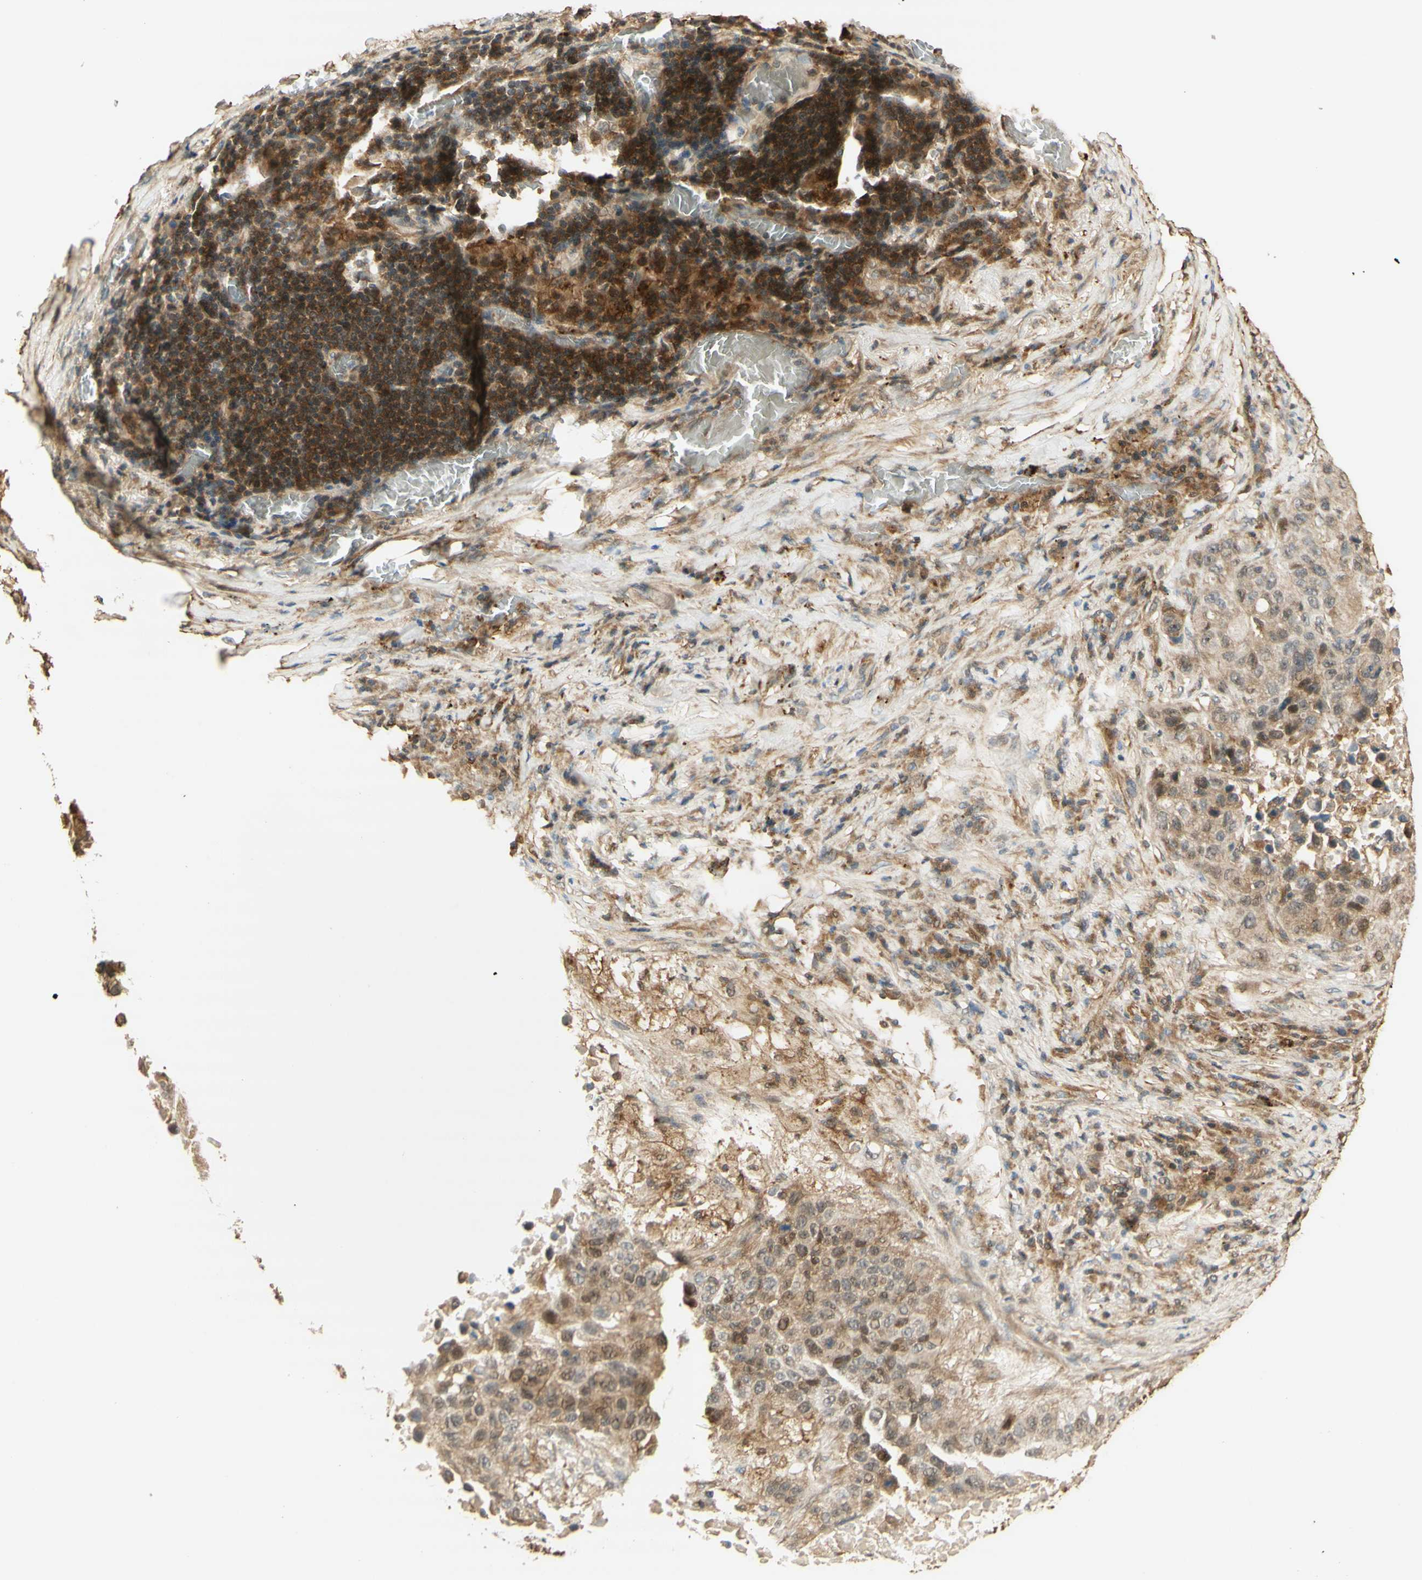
{"staining": {"intensity": "weak", "quantity": "25%-75%", "location": "cytoplasmic/membranous,nuclear"}, "tissue": "lung cancer", "cell_type": "Tumor cells", "image_type": "cancer", "snomed": [{"axis": "morphology", "description": "Squamous cell carcinoma, NOS"}, {"axis": "topography", "description": "Lung"}], "caption": "A brown stain labels weak cytoplasmic/membranous and nuclear positivity of a protein in human squamous cell carcinoma (lung) tumor cells. (Brightfield microscopy of DAB IHC at high magnification).", "gene": "AGER", "patient": {"sex": "male", "age": 57}}